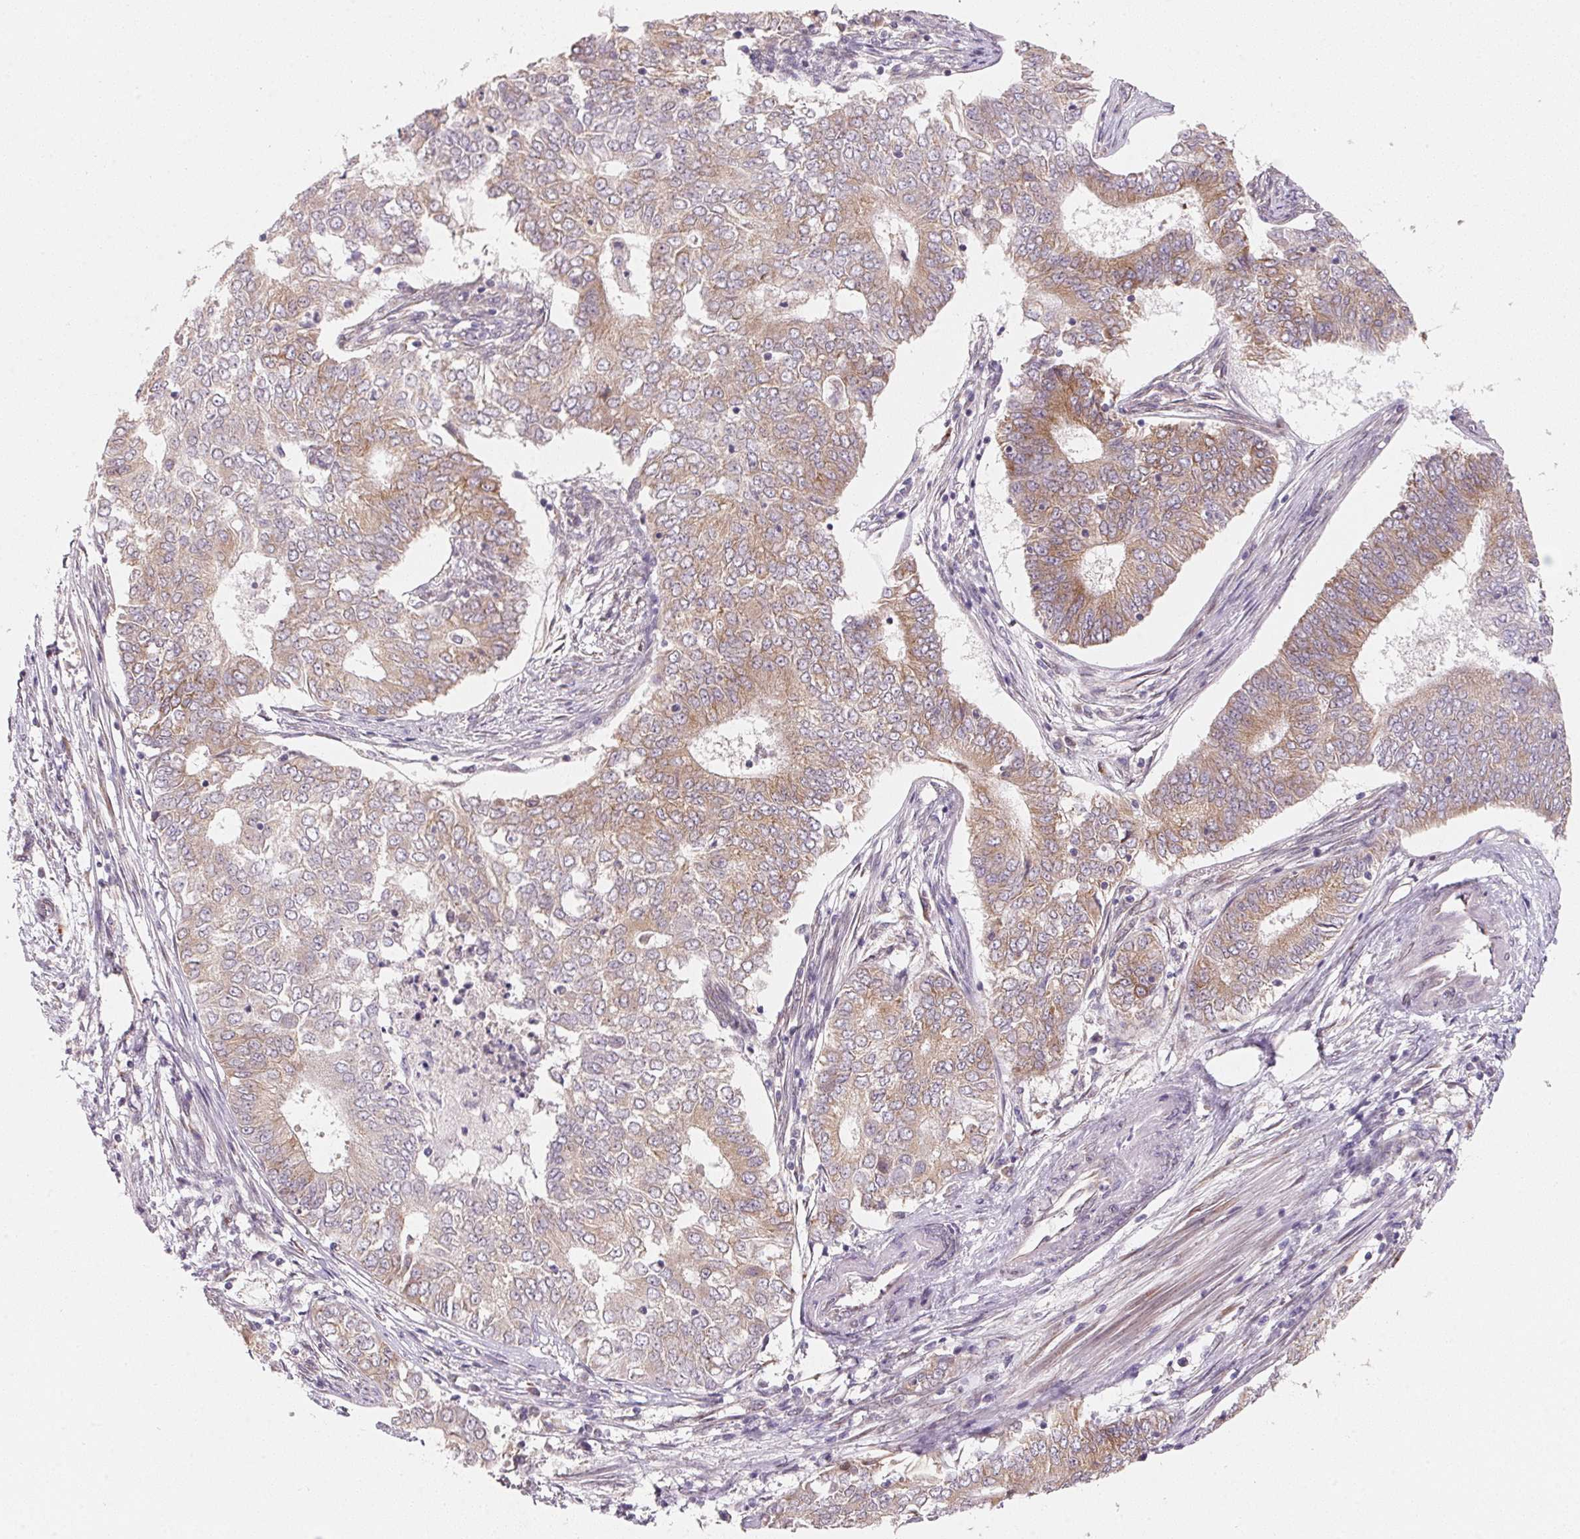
{"staining": {"intensity": "weak", "quantity": ">75%", "location": "cytoplasmic/membranous"}, "tissue": "endometrial cancer", "cell_type": "Tumor cells", "image_type": "cancer", "snomed": [{"axis": "morphology", "description": "Adenocarcinoma, NOS"}, {"axis": "topography", "description": "Endometrium"}], "caption": "This is a micrograph of IHC staining of endometrial adenocarcinoma, which shows weak expression in the cytoplasmic/membranous of tumor cells.", "gene": "EI24", "patient": {"sex": "female", "age": 62}}